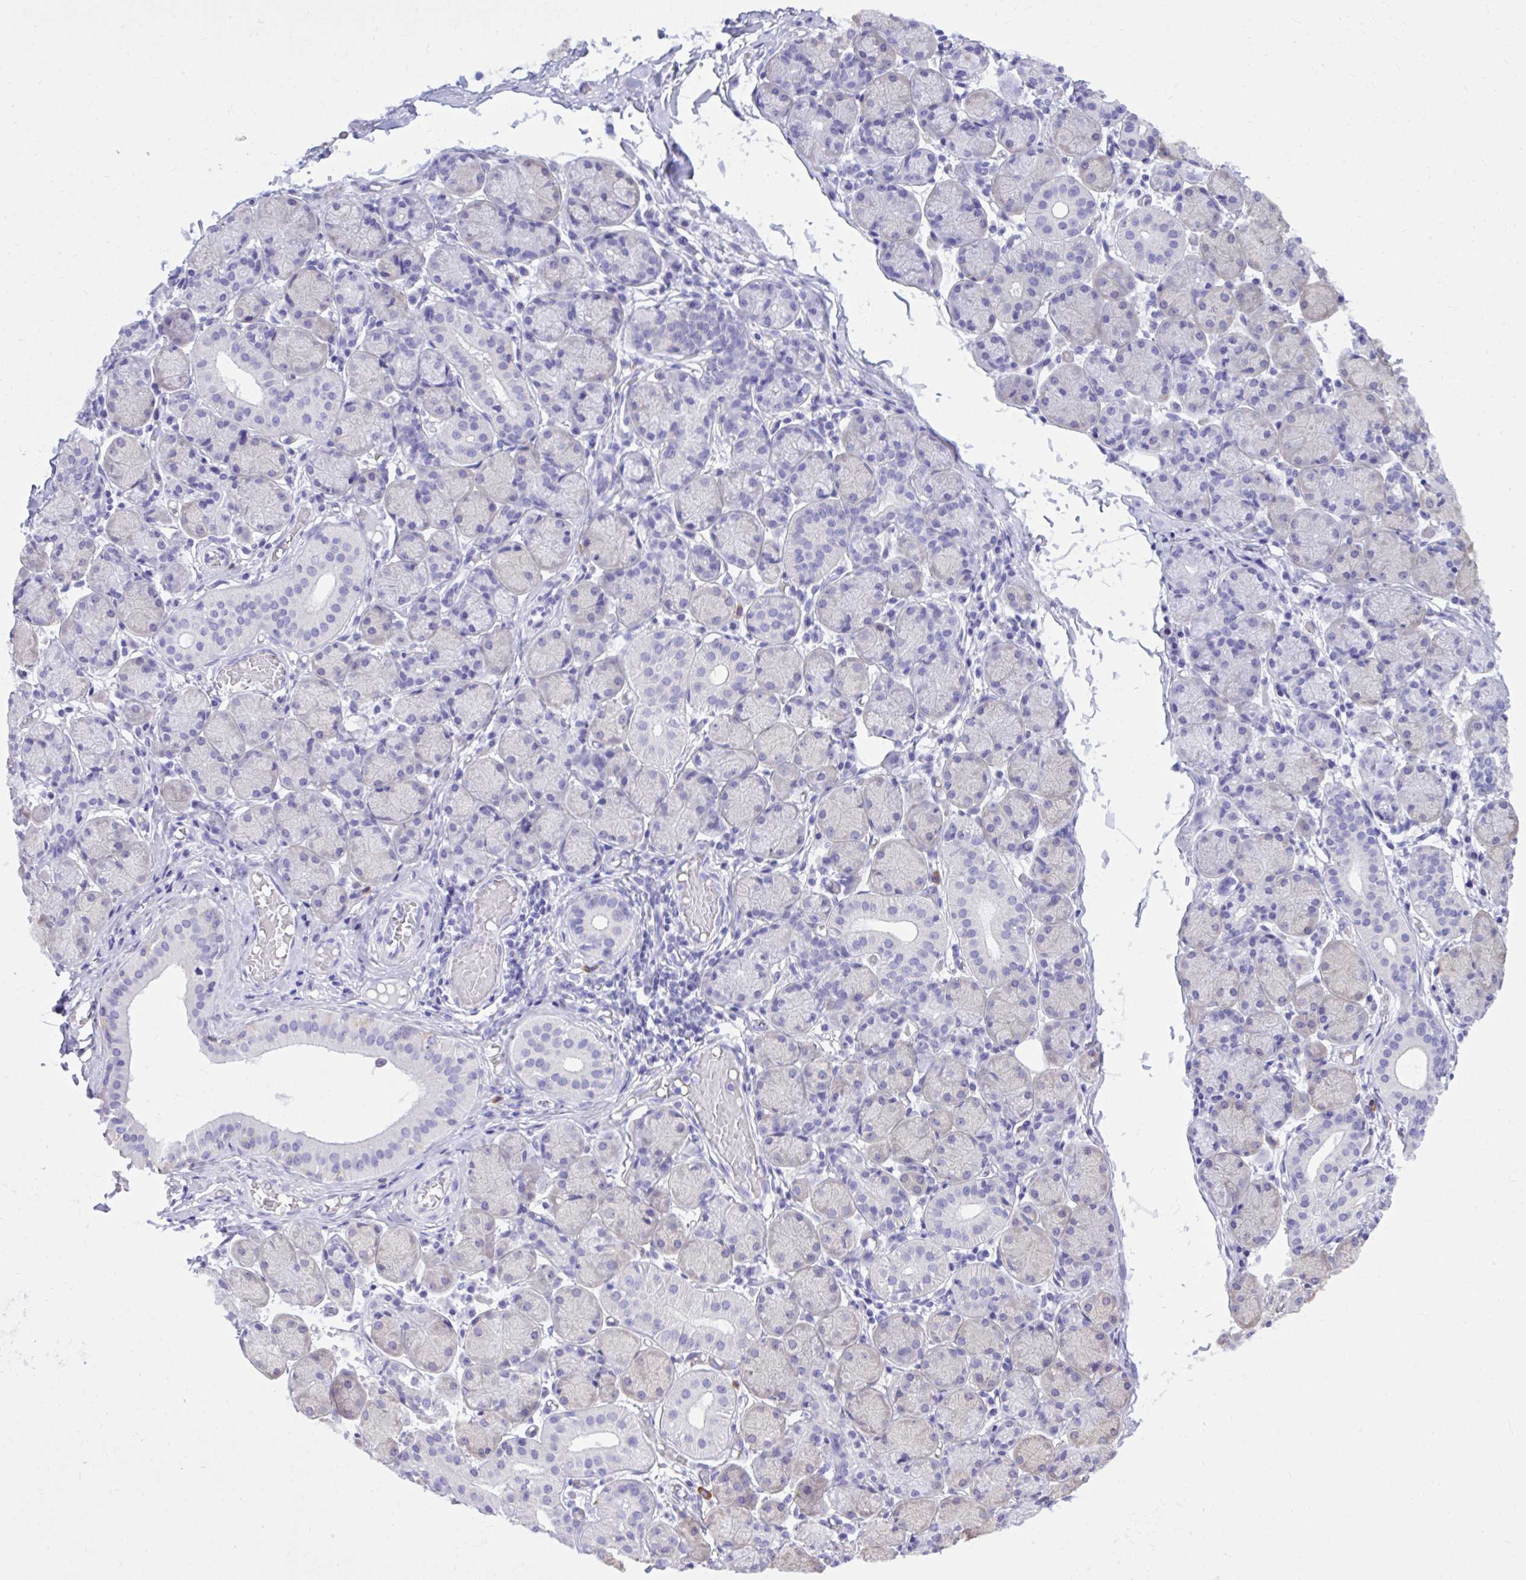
{"staining": {"intensity": "negative", "quantity": "none", "location": "none"}, "tissue": "salivary gland", "cell_type": "Glandular cells", "image_type": "normal", "snomed": [{"axis": "morphology", "description": "Normal tissue, NOS"}, {"axis": "topography", "description": "Salivary gland"}], "caption": "Immunohistochemistry (IHC) of unremarkable human salivary gland reveals no expression in glandular cells.", "gene": "PSD", "patient": {"sex": "female", "age": 24}}